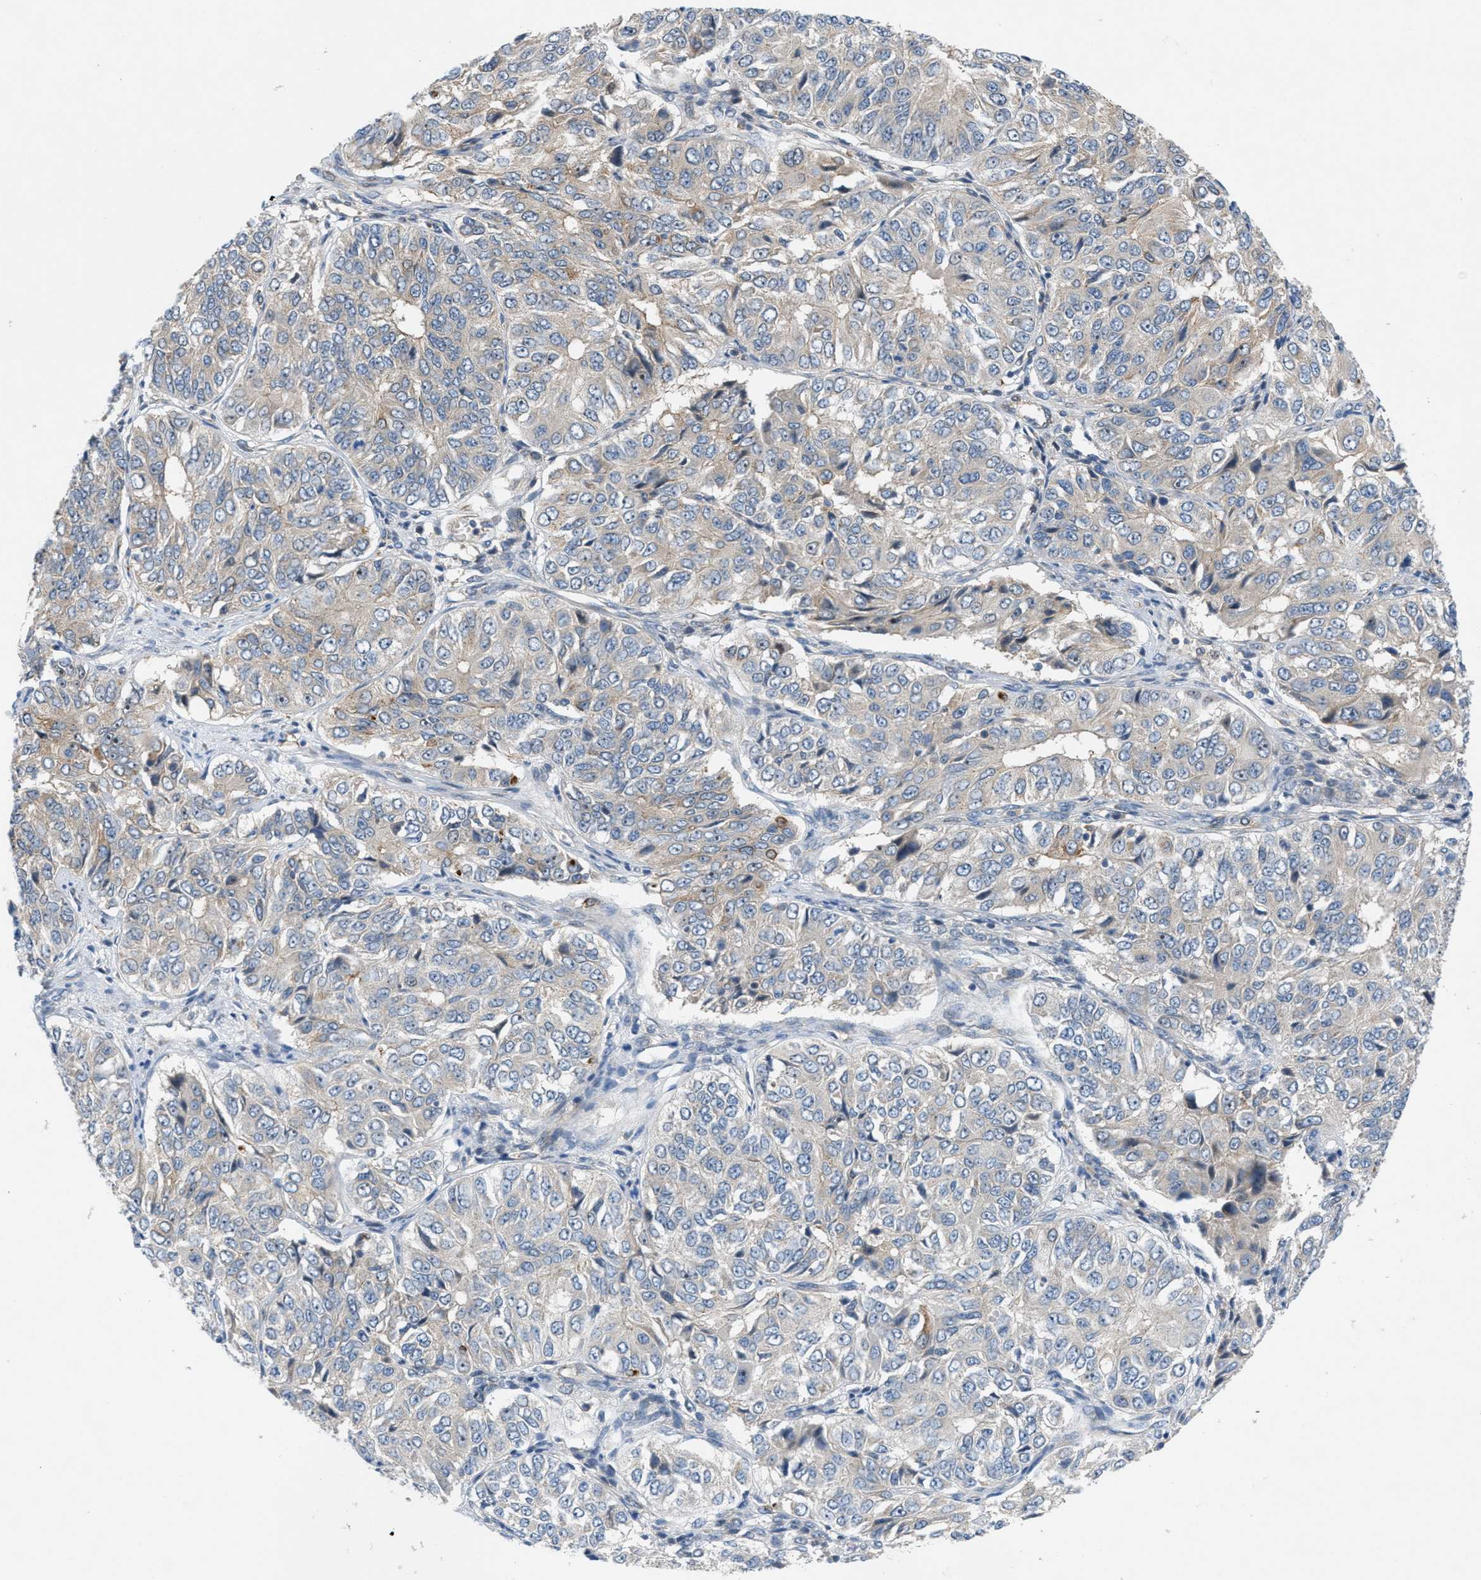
{"staining": {"intensity": "negative", "quantity": "none", "location": "none"}, "tissue": "ovarian cancer", "cell_type": "Tumor cells", "image_type": "cancer", "snomed": [{"axis": "morphology", "description": "Carcinoma, endometroid"}, {"axis": "topography", "description": "Ovary"}], "caption": "This is an immunohistochemistry (IHC) histopathology image of ovarian cancer. There is no positivity in tumor cells.", "gene": "CYB5D1", "patient": {"sex": "female", "age": 51}}